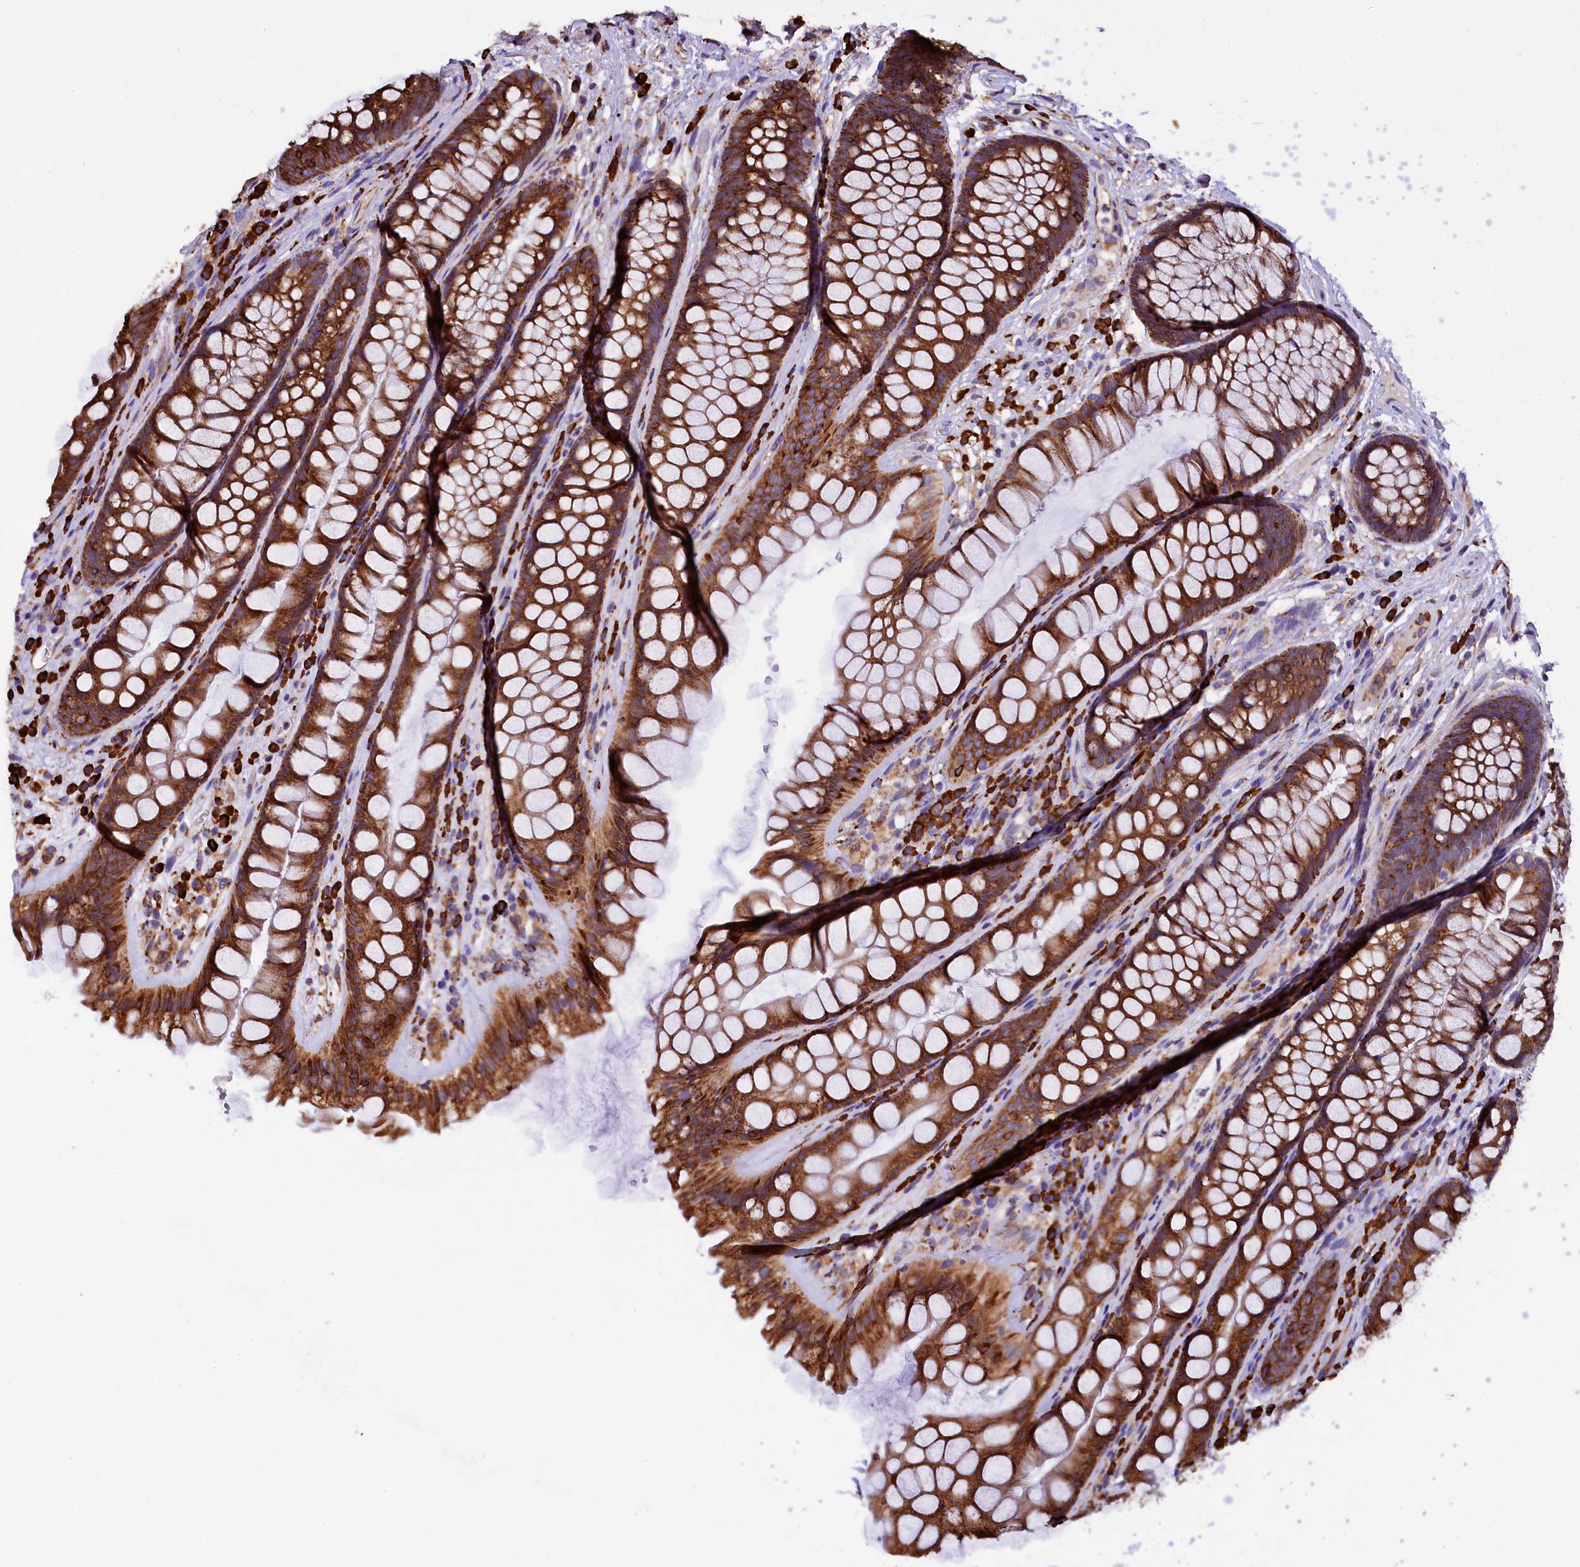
{"staining": {"intensity": "moderate", "quantity": ">75%", "location": "cytoplasmic/membranous"}, "tissue": "rectum", "cell_type": "Glandular cells", "image_type": "normal", "snomed": [{"axis": "morphology", "description": "Normal tissue, NOS"}, {"axis": "topography", "description": "Rectum"}], "caption": "IHC image of unremarkable rectum: rectum stained using immunohistochemistry (IHC) shows medium levels of moderate protein expression localized specifically in the cytoplasmic/membranous of glandular cells, appearing as a cytoplasmic/membranous brown color.", "gene": "CAPS2", "patient": {"sex": "male", "age": 74}}